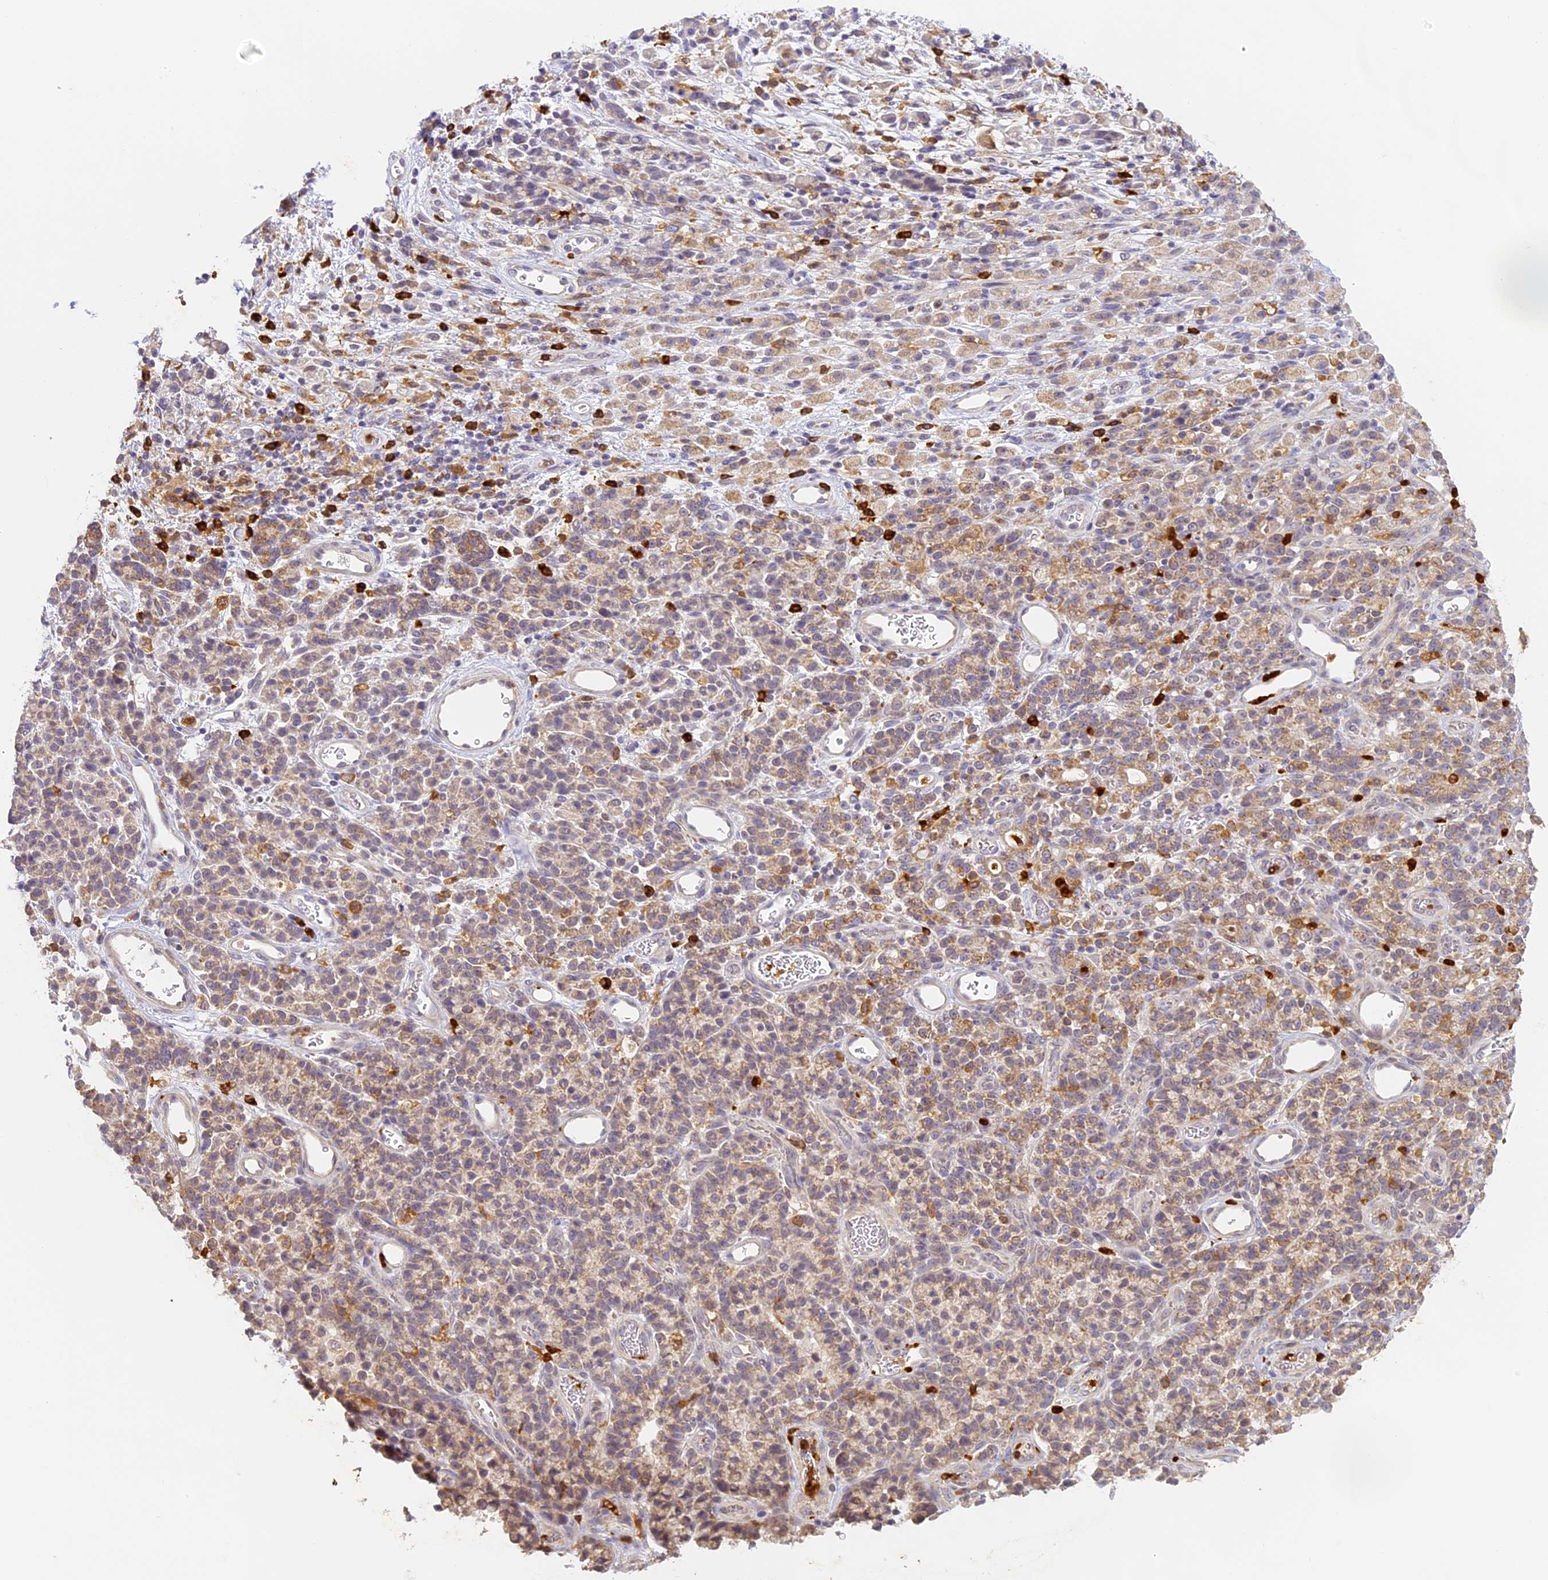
{"staining": {"intensity": "weak", "quantity": "25%-75%", "location": "cytoplasmic/membranous"}, "tissue": "stomach cancer", "cell_type": "Tumor cells", "image_type": "cancer", "snomed": [{"axis": "morphology", "description": "Adenocarcinoma, NOS"}, {"axis": "topography", "description": "Stomach"}], "caption": "Weak cytoplasmic/membranous staining for a protein is seen in approximately 25%-75% of tumor cells of adenocarcinoma (stomach) using immunohistochemistry.", "gene": "NCF4", "patient": {"sex": "female", "age": 60}}